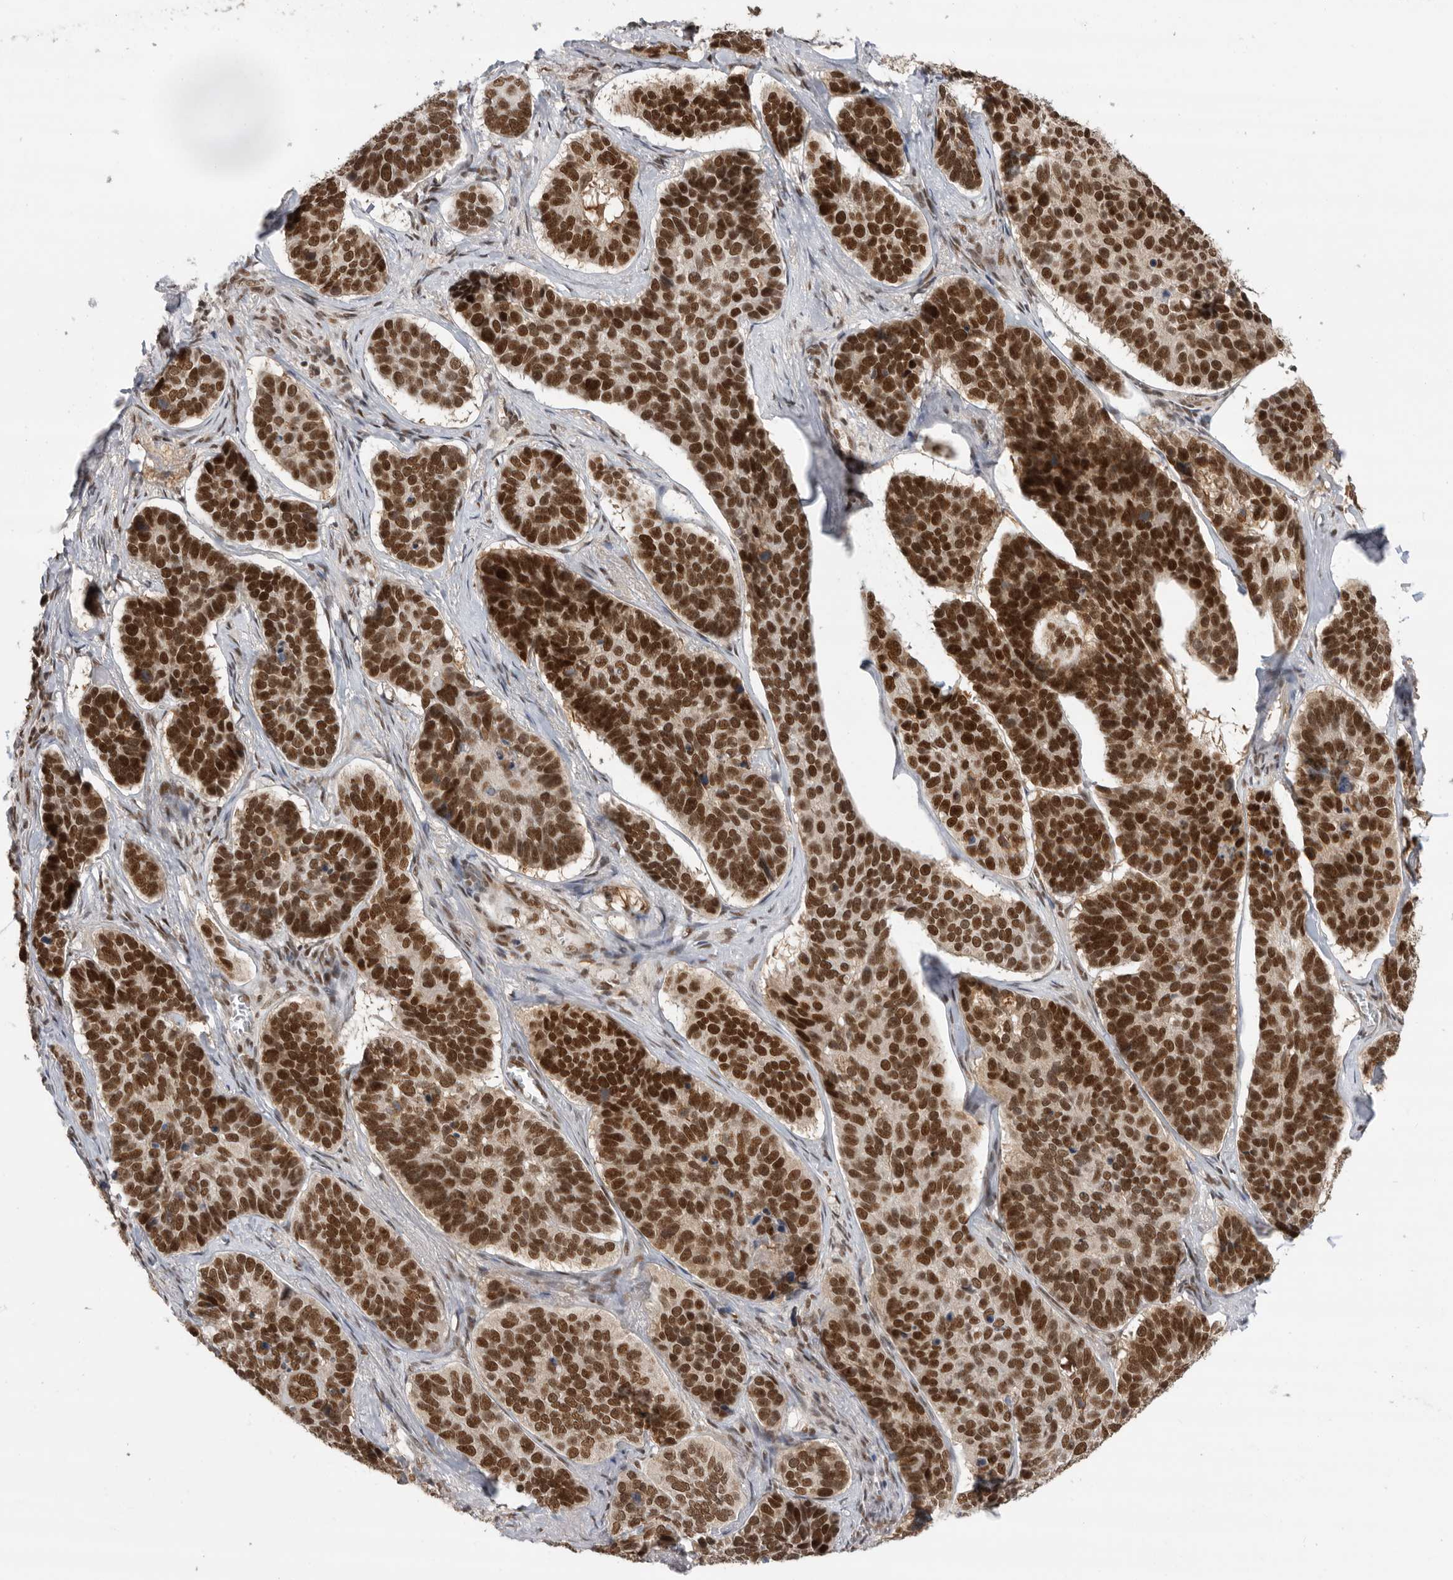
{"staining": {"intensity": "strong", "quantity": ">75%", "location": "nuclear"}, "tissue": "skin cancer", "cell_type": "Tumor cells", "image_type": "cancer", "snomed": [{"axis": "morphology", "description": "Basal cell carcinoma"}, {"axis": "topography", "description": "Skin"}], "caption": "This is an image of IHC staining of skin basal cell carcinoma, which shows strong positivity in the nuclear of tumor cells.", "gene": "ZNF830", "patient": {"sex": "male", "age": 62}}